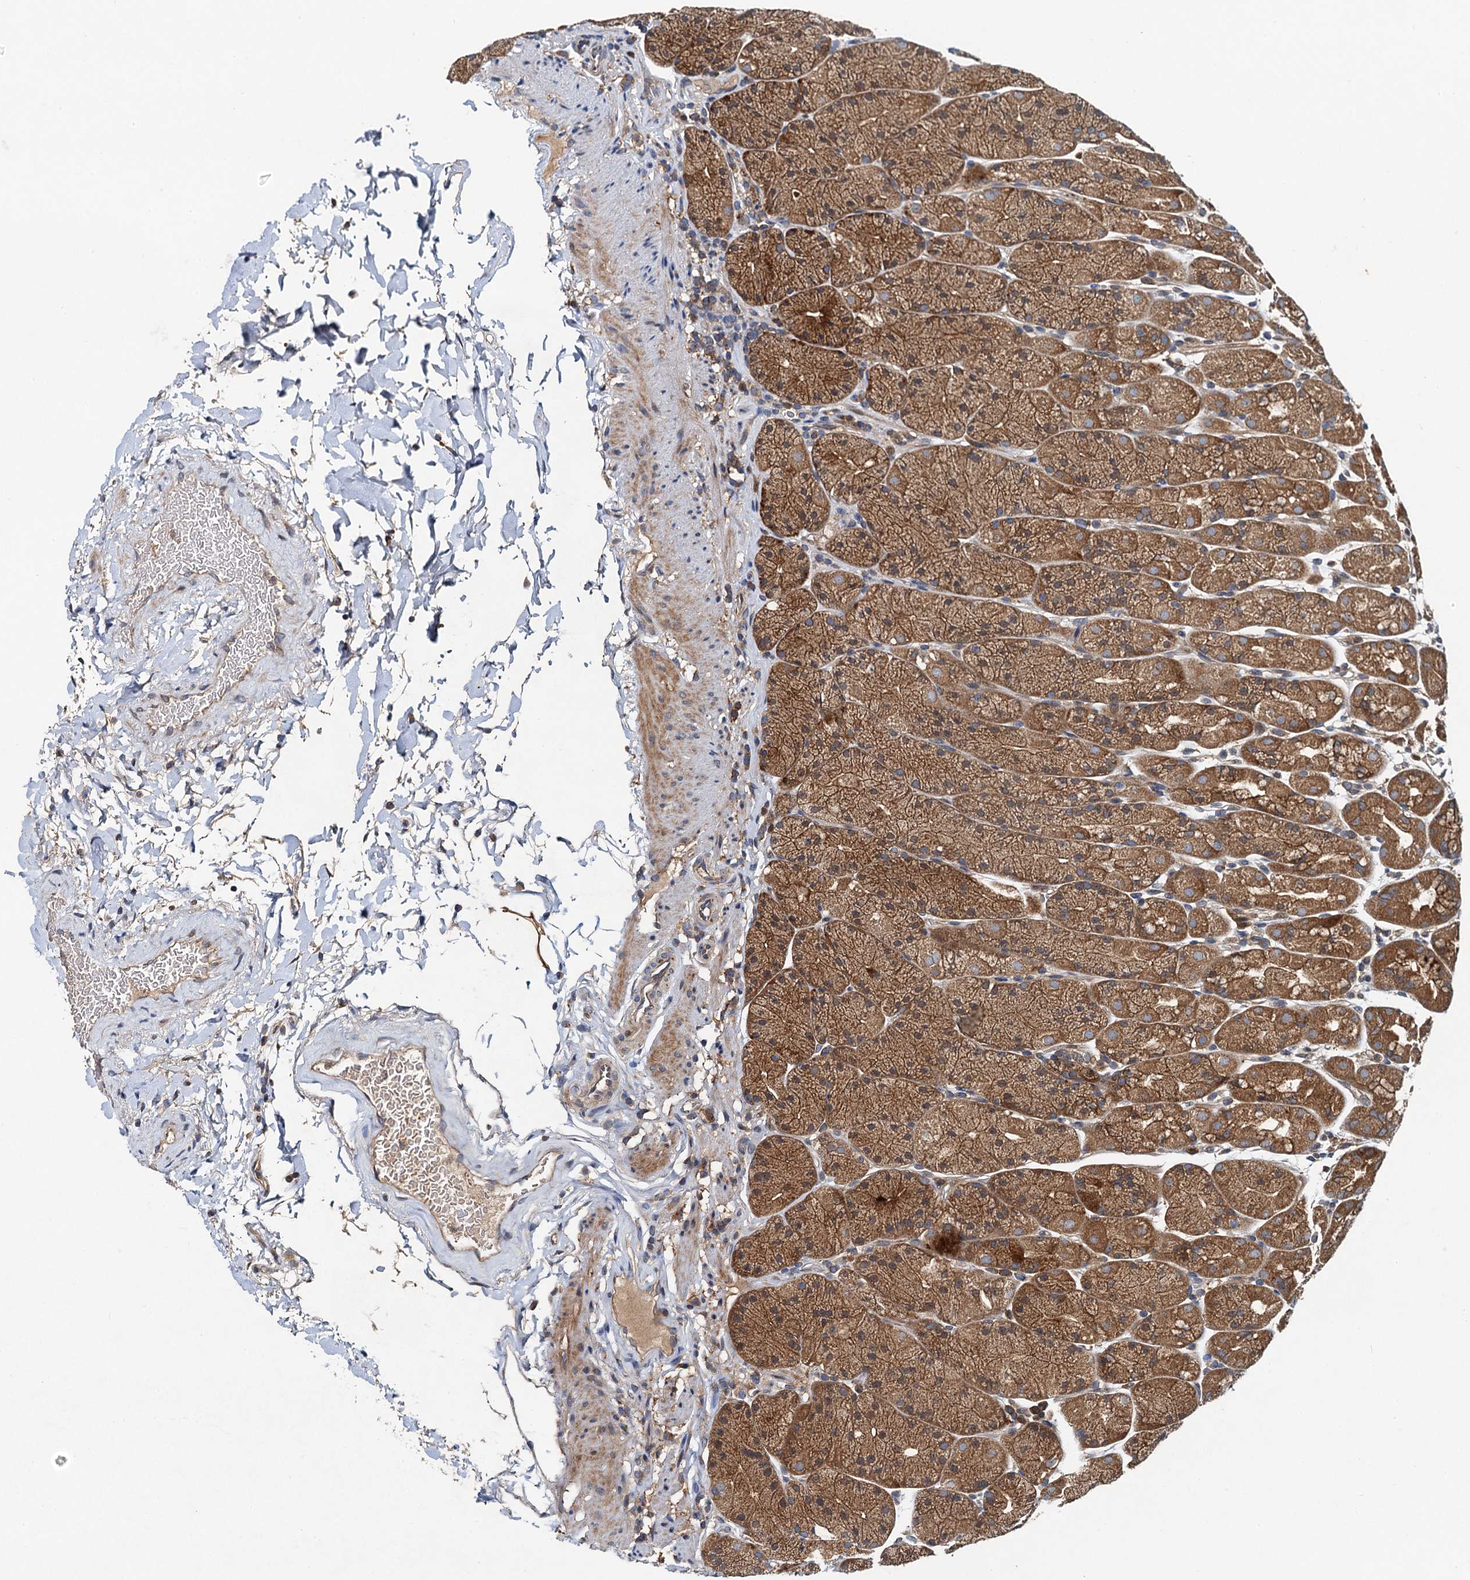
{"staining": {"intensity": "strong", "quantity": ">75%", "location": "cytoplasmic/membranous"}, "tissue": "stomach", "cell_type": "Glandular cells", "image_type": "normal", "snomed": [{"axis": "morphology", "description": "Normal tissue, NOS"}, {"axis": "topography", "description": "Stomach, upper"}, {"axis": "topography", "description": "Stomach, lower"}], "caption": "There is high levels of strong cytoplasmic/membranous expression in glandular cells of normal stomach, as demonstrated by immunohistochemical staining (brown color).", "gene": "EFL1", "patient": {"sex": "male", "age": 67}}